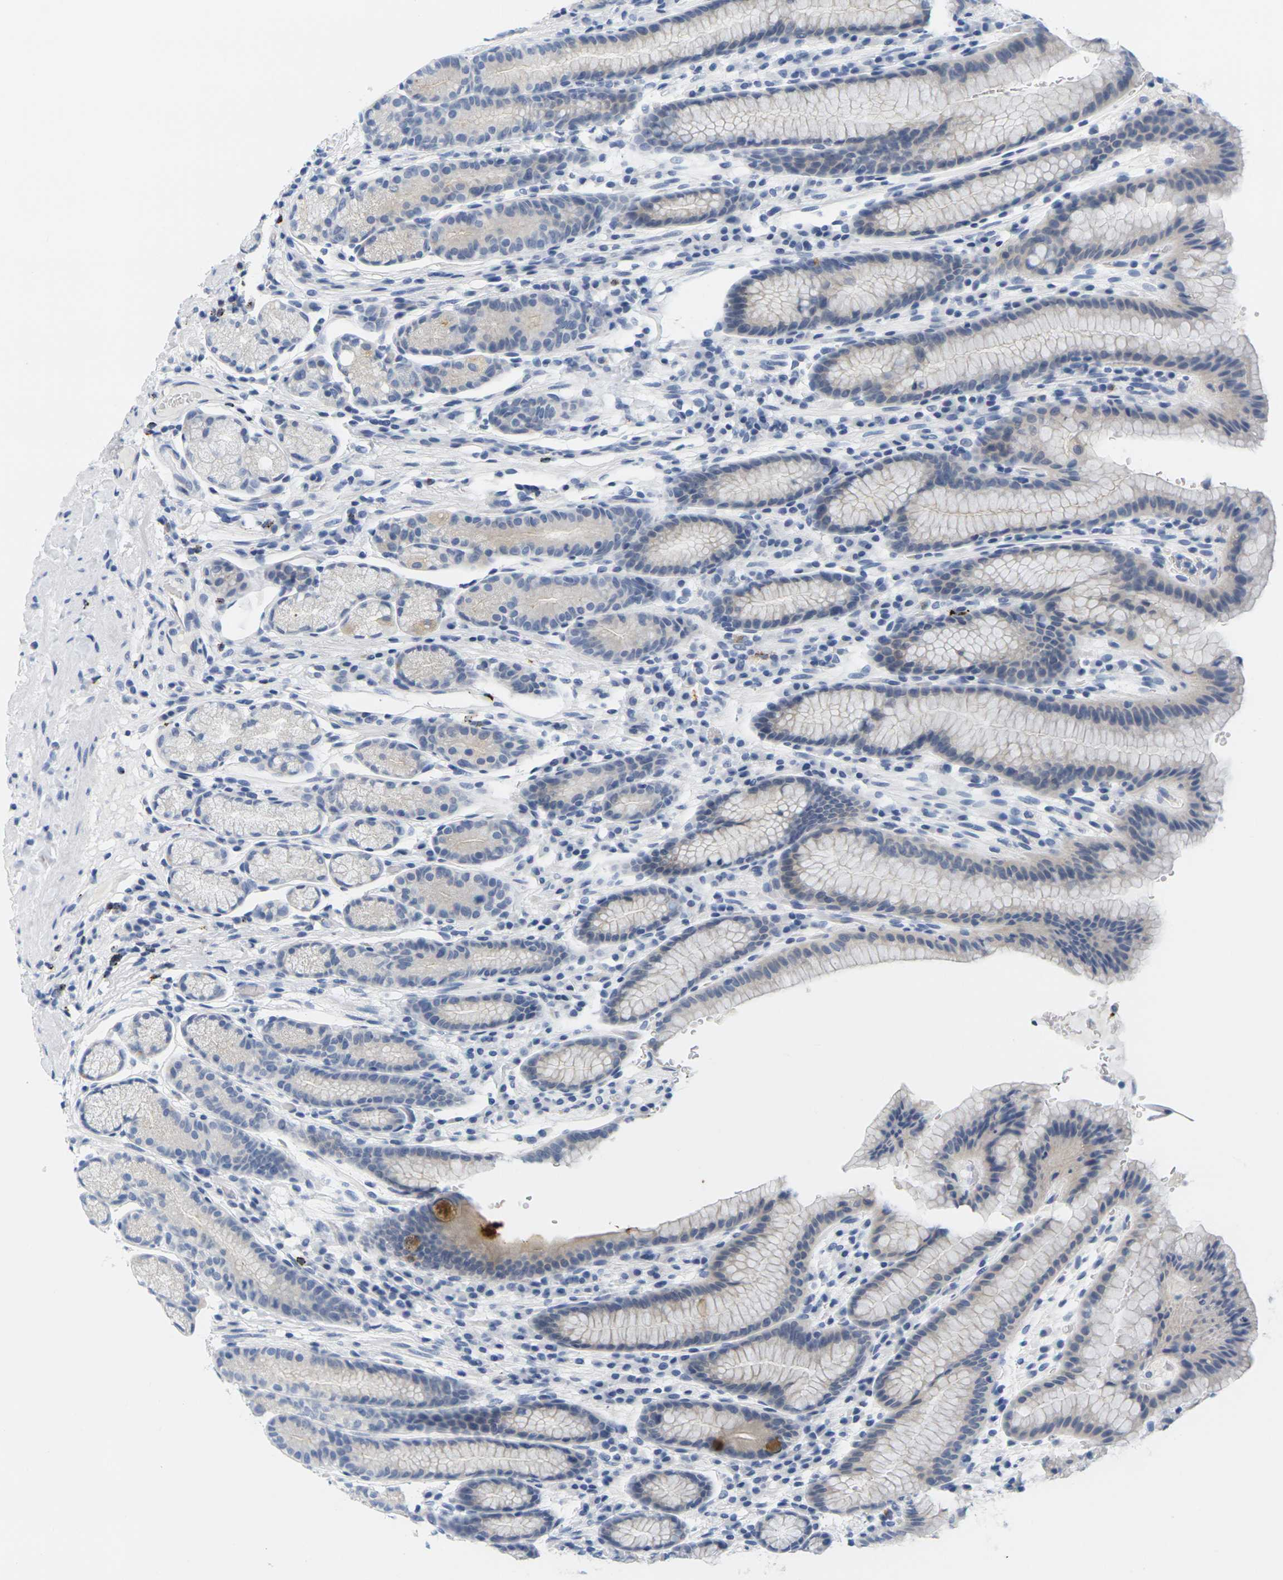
{"staining": {"intensity": "weak", "quantity": "<25%", "location": "cytoplasmic/membranous"}, "tissue": "stomach", "cell_type": "Glandular cells", "image_type": "normal", "snomed": [{"axis": "morphology", "description": "Normal tissue, NOS"}, {"axis": "topography", "description": "Stomach, lower"}], "caption": "Glandular cells are negative for brown protein staining in benign stomach. (Stains: DAB (3,3'-diaminobenzidine) immunohistochemistry with hematoxylin counter stain, Microscopy: brightfield microscopy at high magnification).", "gene": "HLA", "patient": {"sex": "male", "age": 52}}